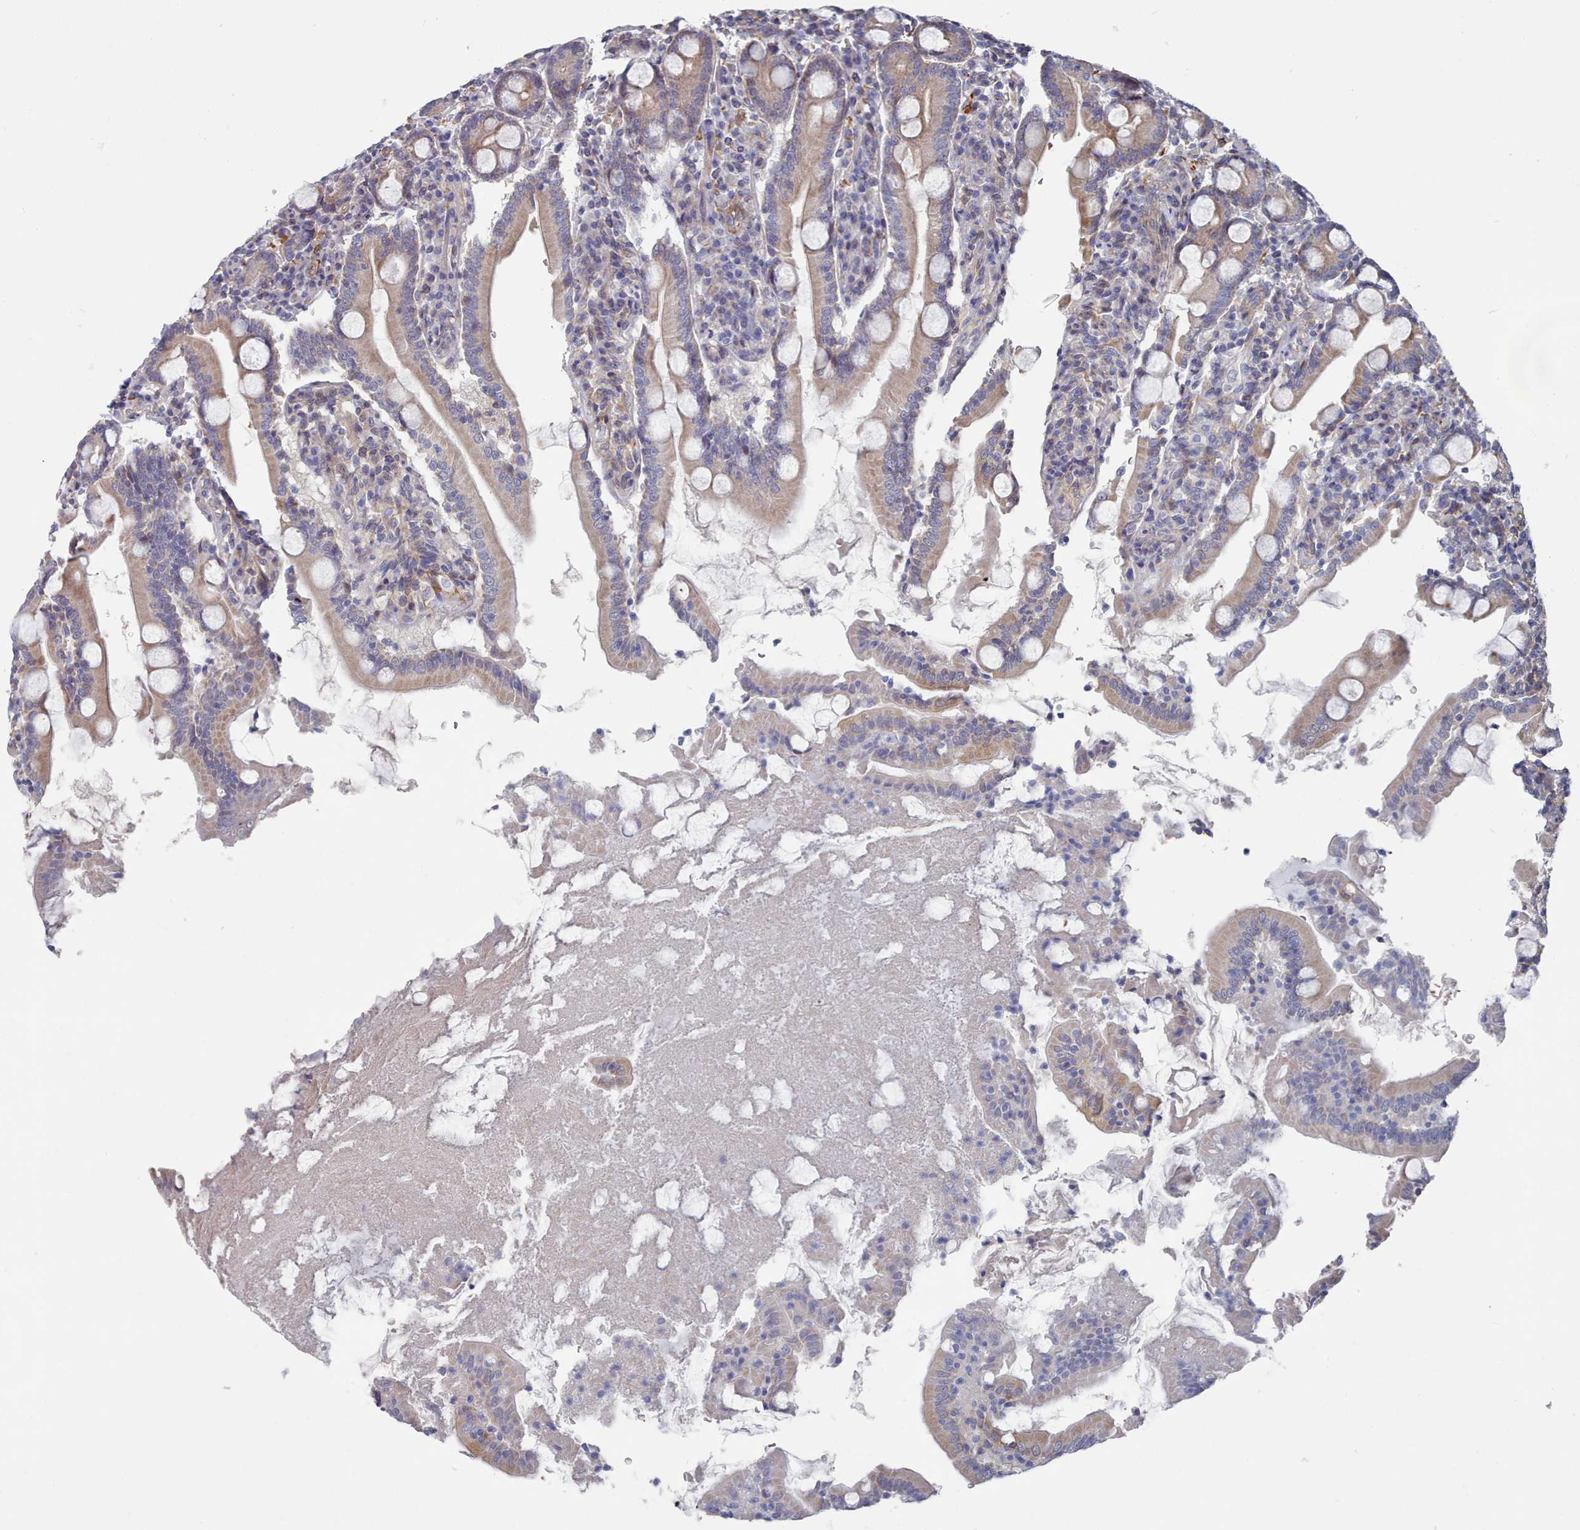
{"staining": {"intensity": "moderate", "quantity": ">75%", "location": "cytoplasmic/membranous"}, "tissue": "duodenum", "cell_type": "Glandular cells", "image_type": "normal", "snomed": [{"axis": "morphology", "description": "Normal tissue, NOS"}, {"axis": "topography", "description": "Duodenum"}], "caption": "A high-resolution histopathology image shows immunohistochemistry staining of benign duodenum, which reveals moderate cytoplasmic/membranous staining in approximately >75% of glandular cells.", "gene": "G6PC1", "patient": {"sex": "male", "age": 35}}